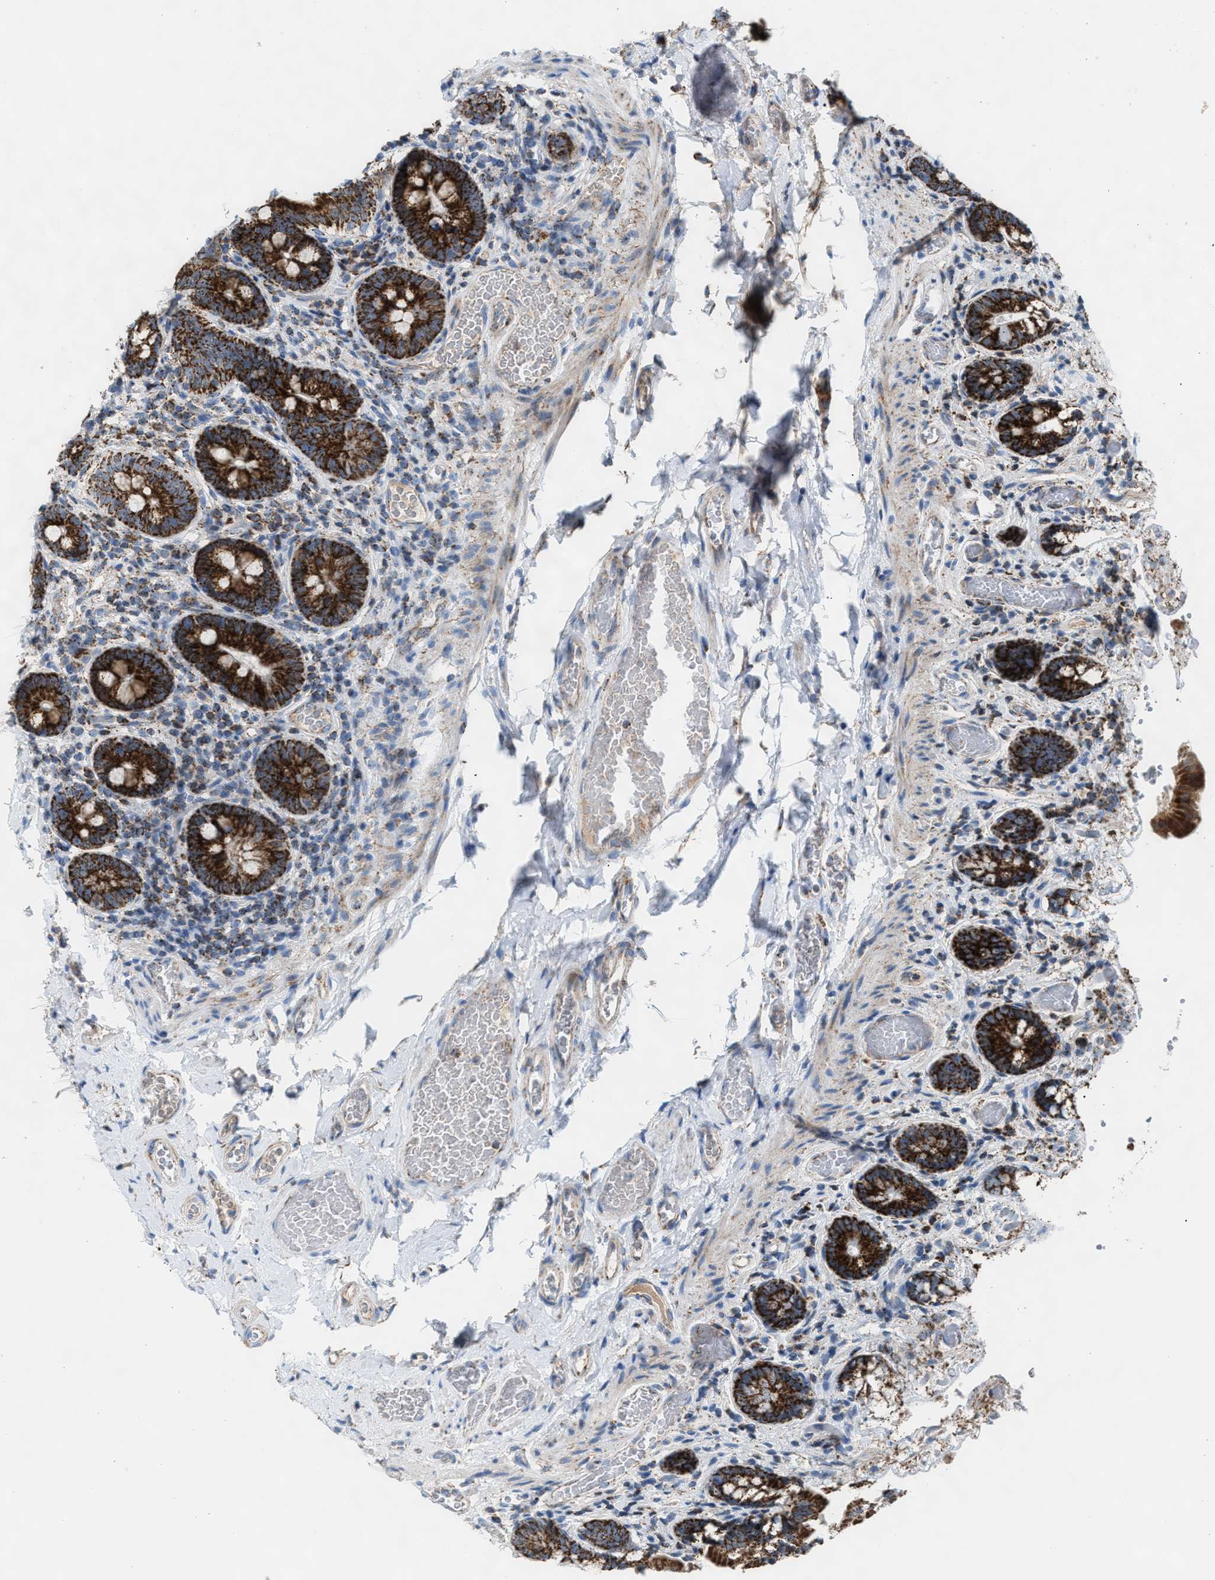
{"staining": {"intensity": "strong", "quantity": ">75%", "location": "cytoplasmic/membranous"}, "tissue": "small intestine", "cell_type": "Glandular cells", "image_type": "normal", "snomed": [{"axis": "morphology", "description": "Normal tissue, NOS"}, {"axis": "topography", "description": "Small intestine"}], "caption": "The image demonstrates immunohistochemical staining of normal small intestine. There is strong cytoplasmic/membranous staining is present in approximately >75% of glandular cells.", "gene": "PMPCA", "patient": {"sex": "female", "age": 56}}